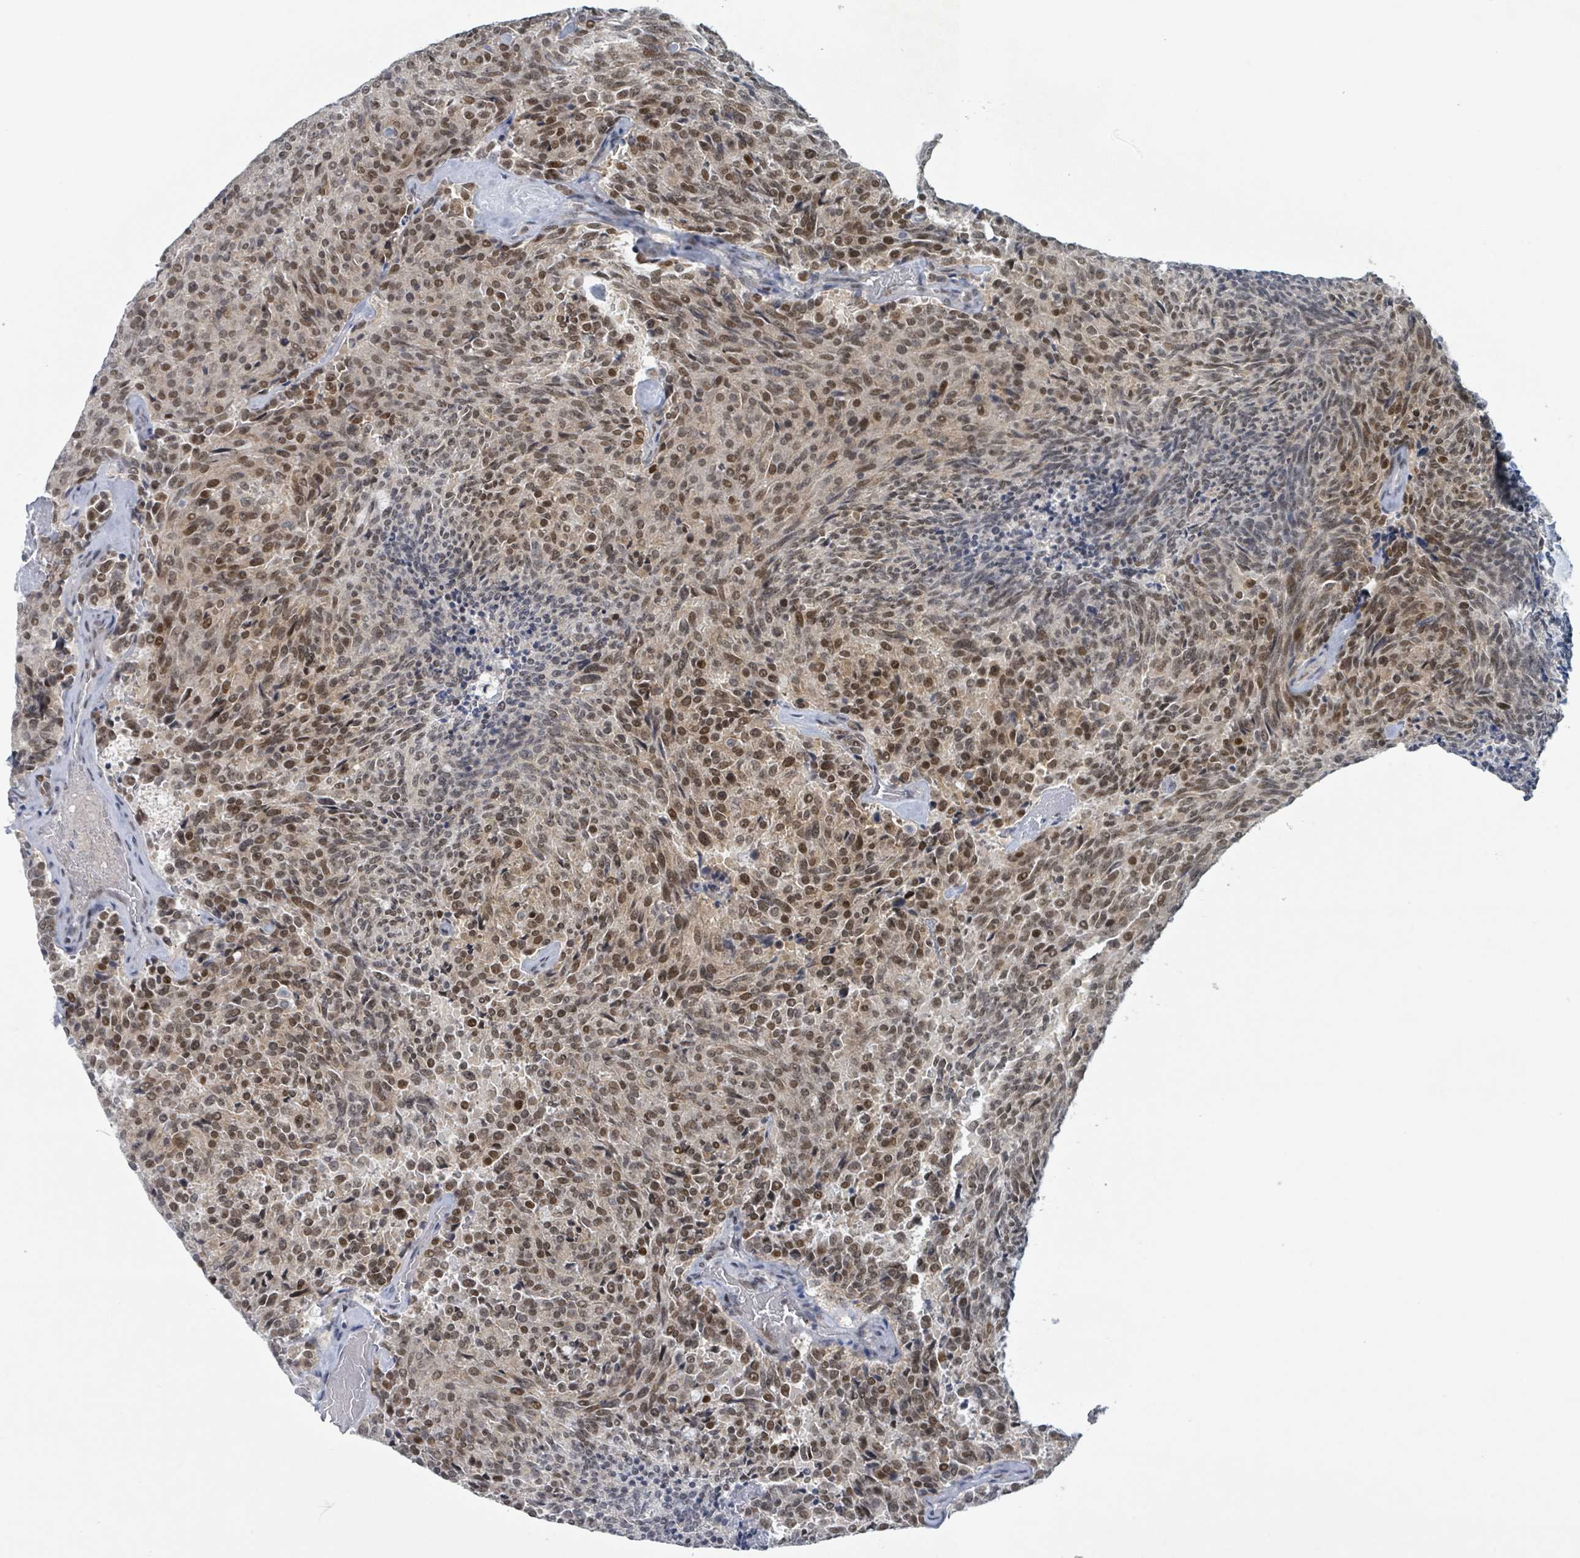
{"staining": {"intensity": "moderate", "quantity": ">75%", "location": "nuclear"}, "tissue": "carcinoid", "cell_type": "Tumor cells", "image_type": "cancer", "snomed": [{"axis": "morphology", "description": "Carcinoid, malignant, NOS"}, {"axis": "topography", "description": "Pancreas"}], "caption": "Immunohistochemical staining of human carcinoid displays medium levels of moderate nuclear protein expression in approximately >75% of tumor cells.", "gene": "BANP", "patient": {"sex": "female", "age": 54}}